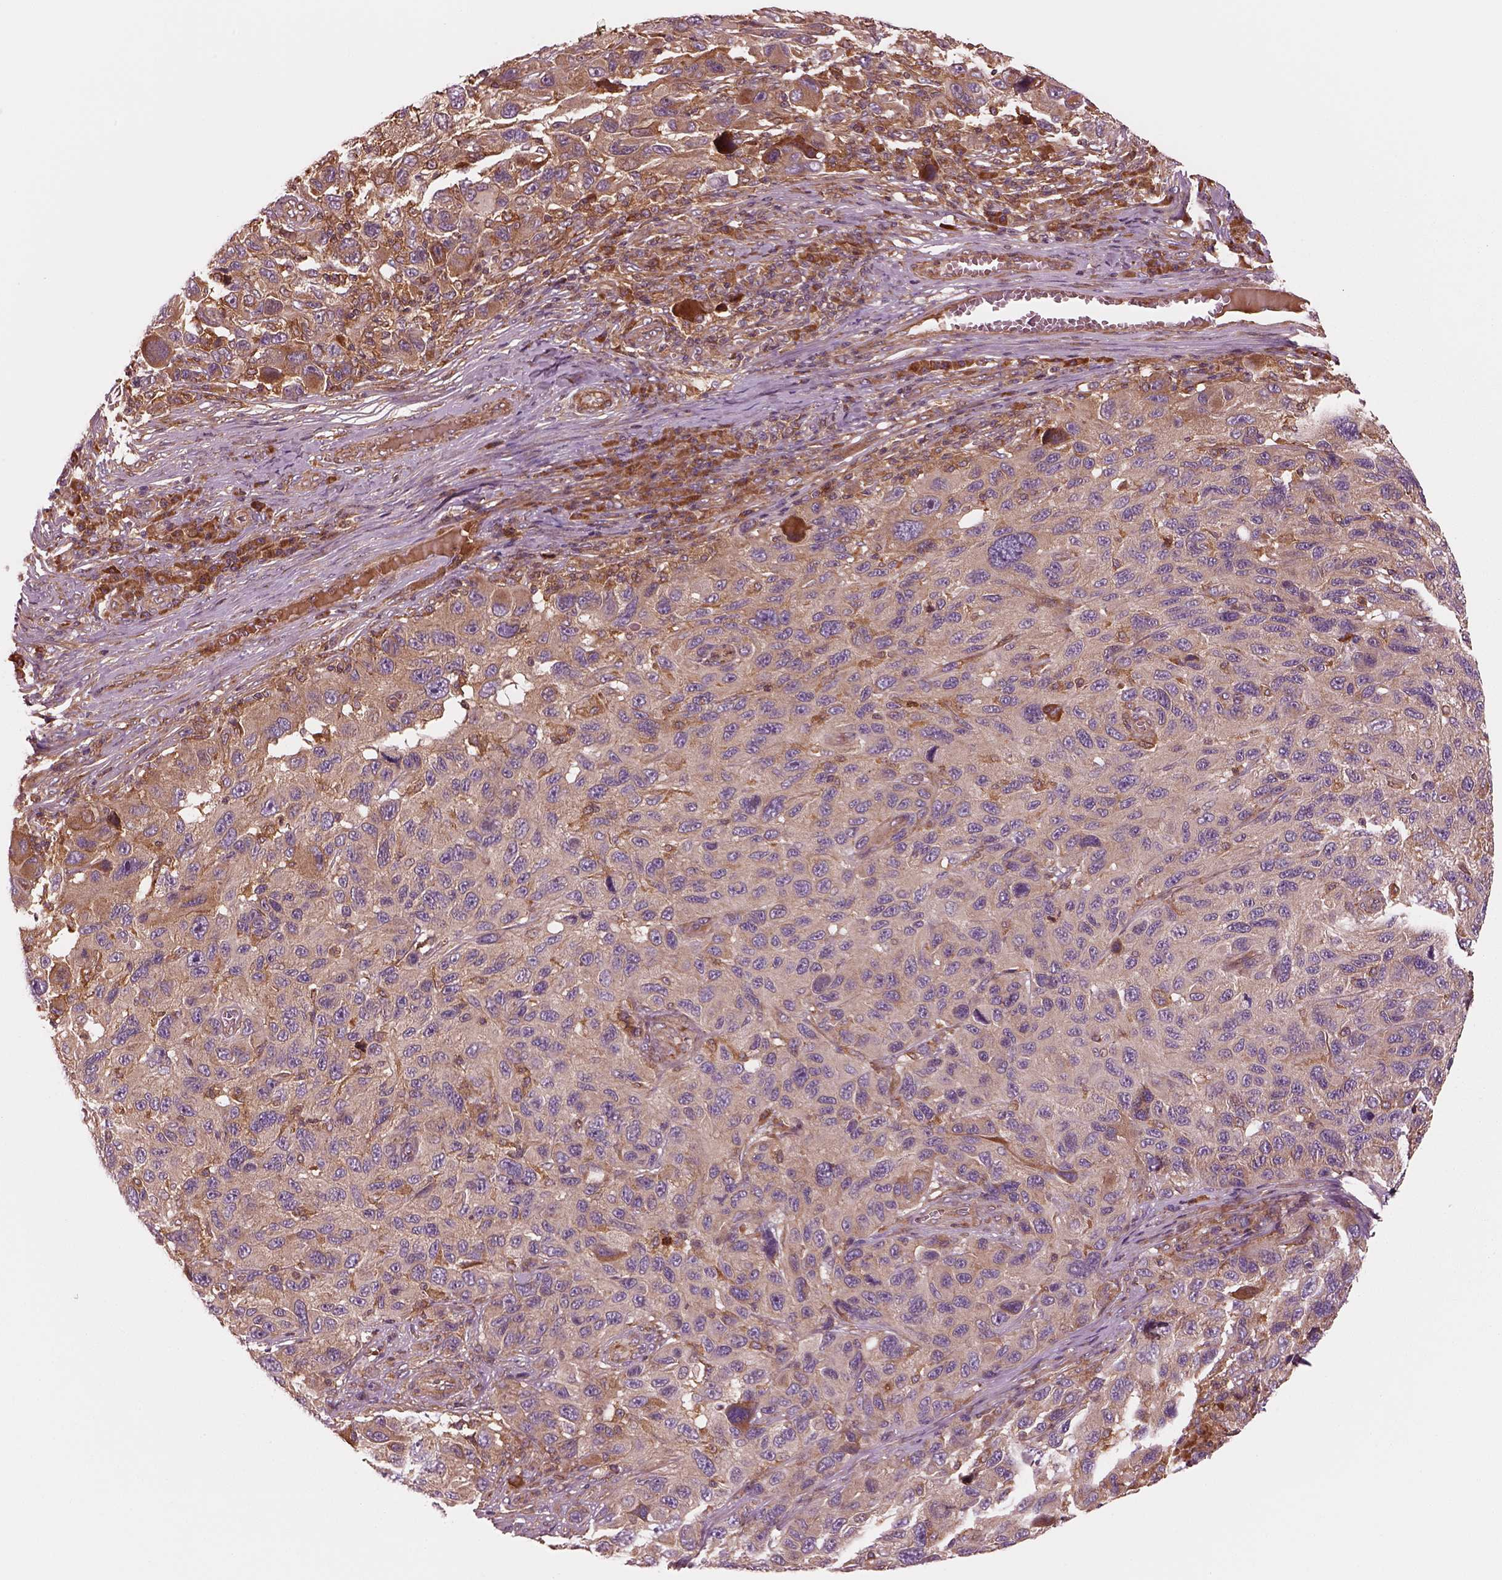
{"staining": {"intensity": "moderate", "quantity": "<25%", "location": "cytoplasmic/membranous"}, "tissue": "melanoma", "cell_type": "Tumor cells", "image_type": "cancer", "snomed": [{"axis": "morphology", "description": "Malignant melanoma, NOS"}, {"axis": "topography", "description": "Skin"}], "caption": "A micrograph showing moderate cytoplasmic/membranous staining in approximately <25% of tumor cells in melanoma, as visualized by brown immunohistochemical staining.", "gene": "ASCC2", "patient": {"sex": "male", "age": 53}}